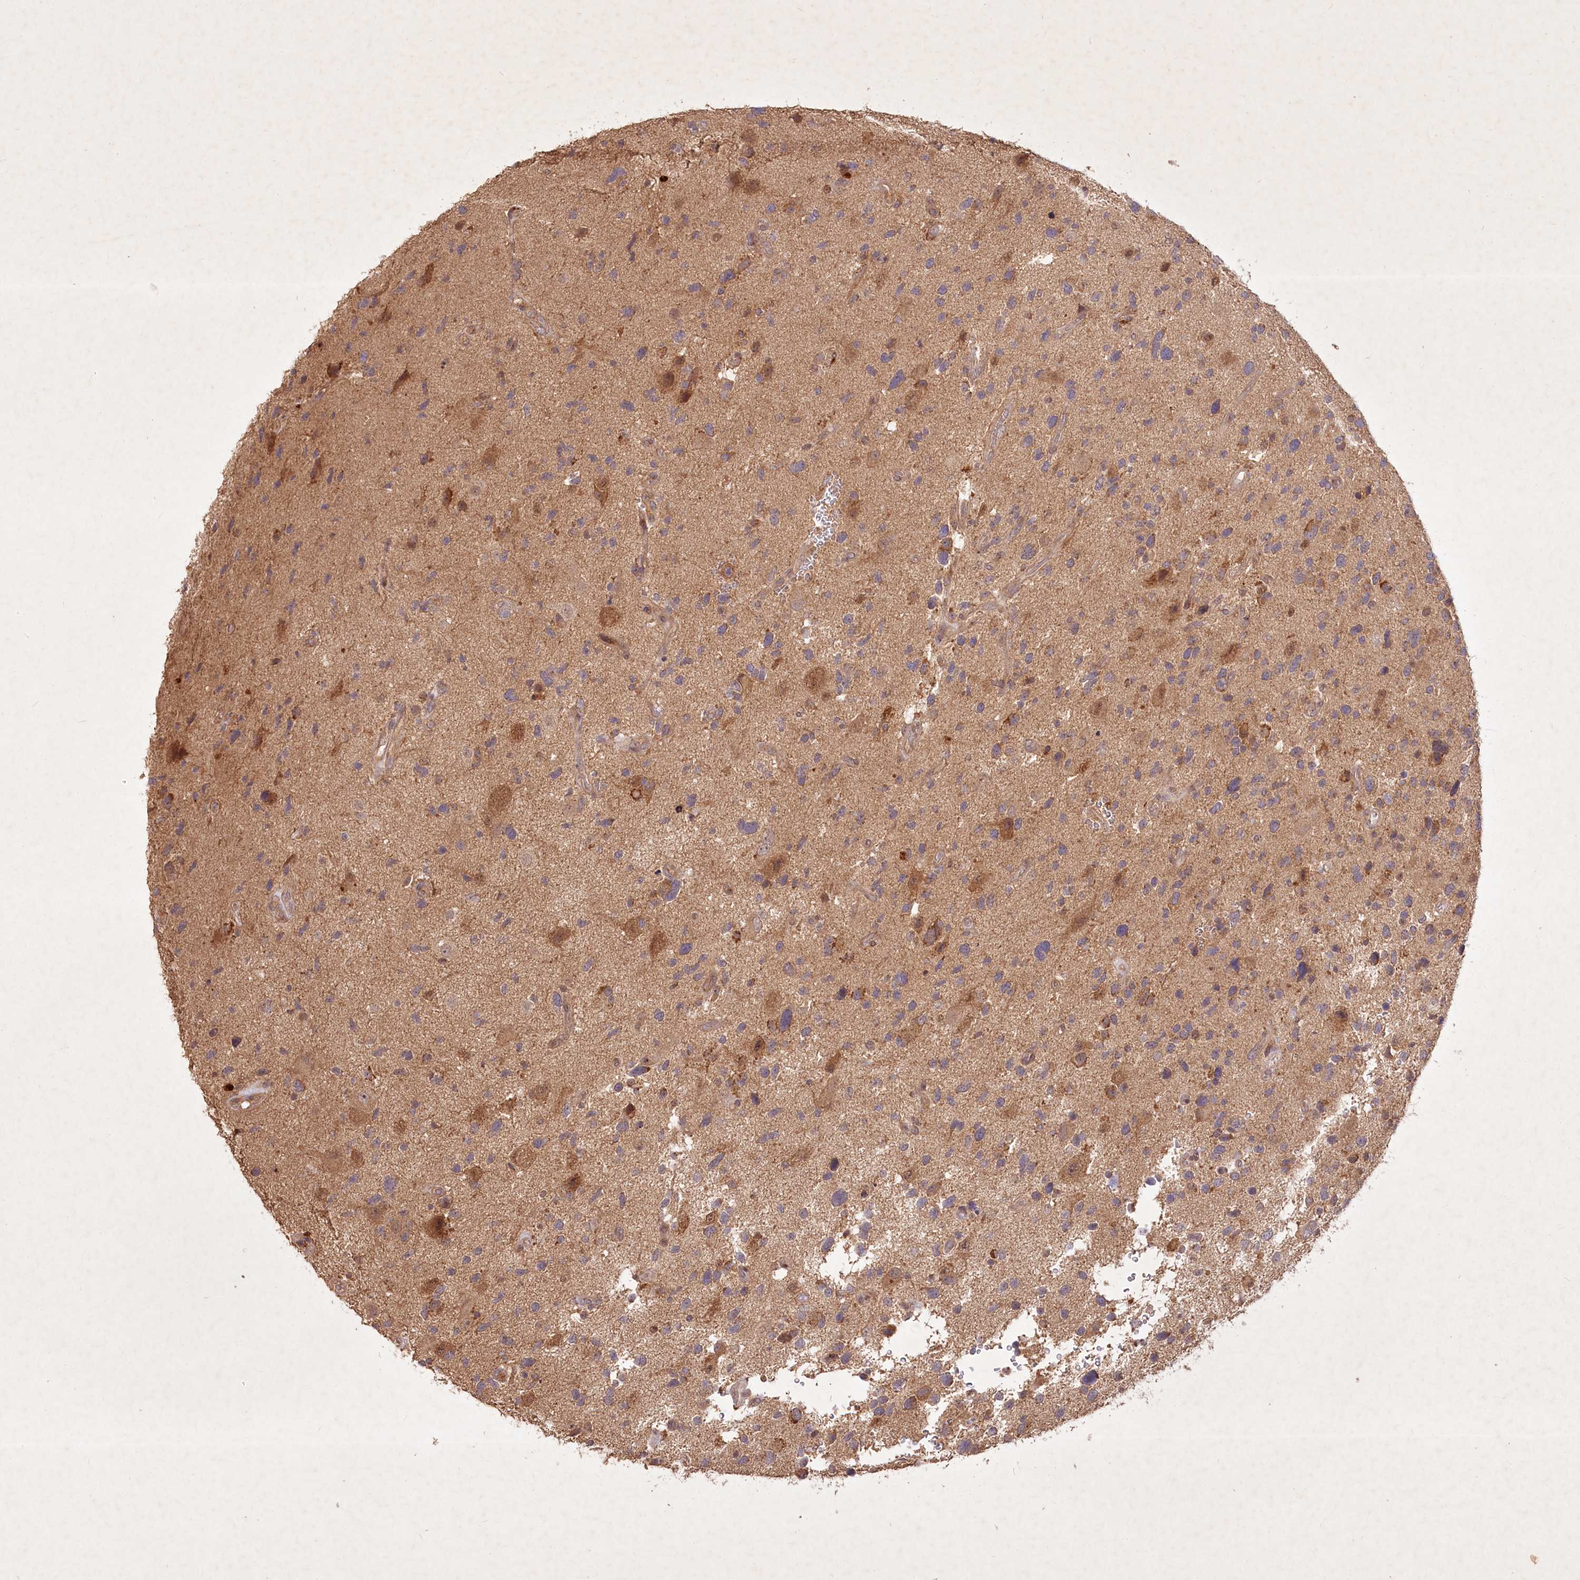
{"staining": {"intensity": "weak", "quantity": "25%-75%", "location": "cytoplasmic/membranous"}, "tissue": "glioma", "cell_type": "Tumor cells", "image_type": "cancer", "snomed": [{"axis": "morphology", "description": "Glioma, malignant, High grade"}, {"axis": "topography", "description": "Brain"}], "caption": "High-grade glioma (malignant) stained with DAB IHC reveals low levels of weak cytoplasmic/membranous positivity in approximately 25%-75% of tumor cells. Using DAB (3,3'-diaminobenzidine) (brown) and hematoxylin (blue) stains, captured at high magnification using brightfield microscopy.", "gene": "IRAK1BP1", "patient": {"sex": "male", "age": 33}}